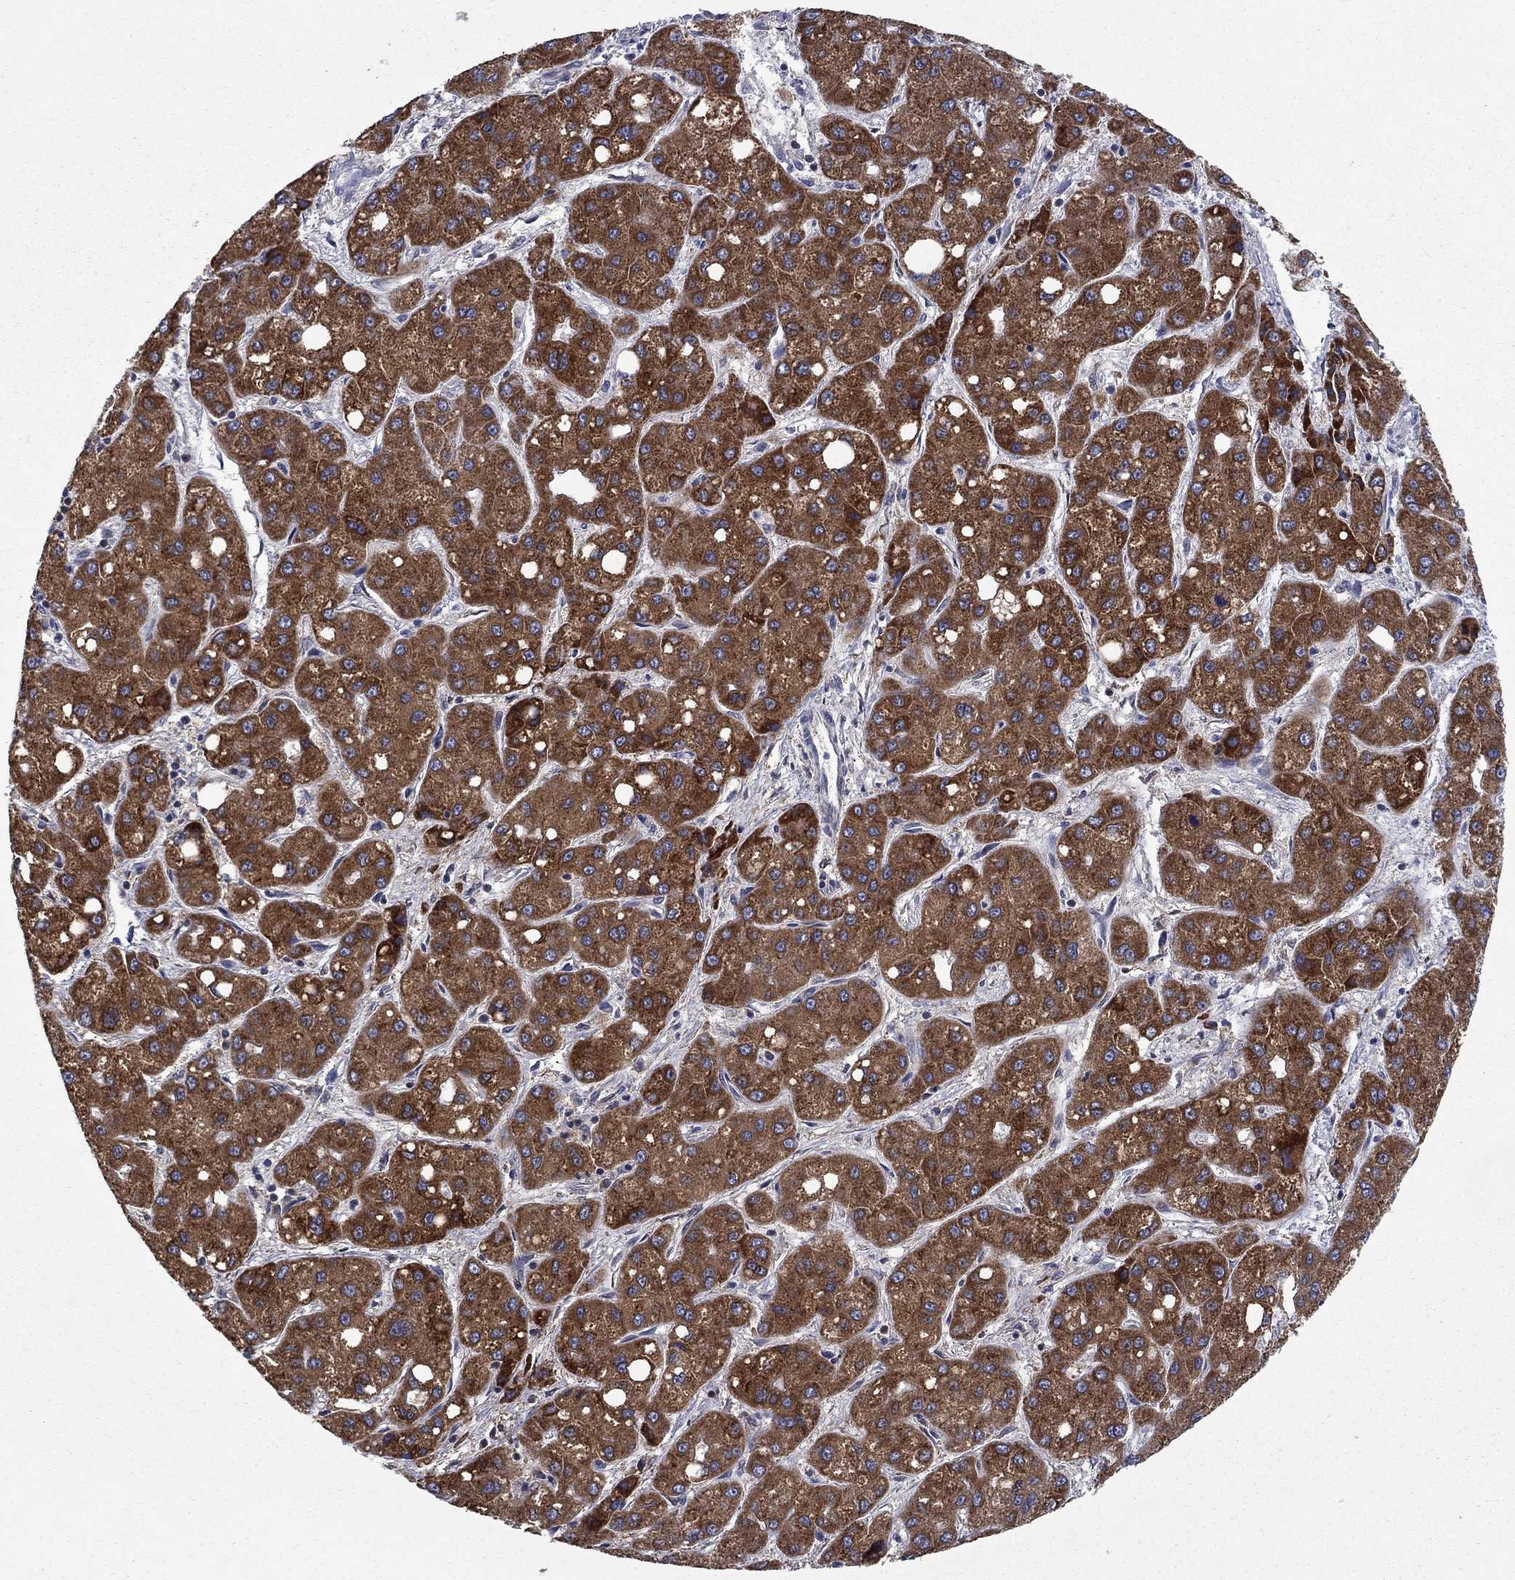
{"staining": {"intensity": "strong", "quantity": ">75%", "location": "cytoplasmic/membranous"}, "tissue": "liver cancer", "cell_type": "Tumor cells", "image_type": "cancer", "snomed": [{"axis": "morphology", "description": "Carcinoma, Hepatocellular, NOS"}, {"axis": "topography", "description": "Liver"}], "caption": "DAB immunohistochemical staining of human liver hepatocellular carcinoma exhibits strong cytoplasmic/membranous protein positivity in about >75% of tumor cells. (DAB (3,3'-diaminobenzidine) IHC with brightfield microscopy, high magnification).", "gene": "FRK", "patient": {"sex": "male", "age": 73}}